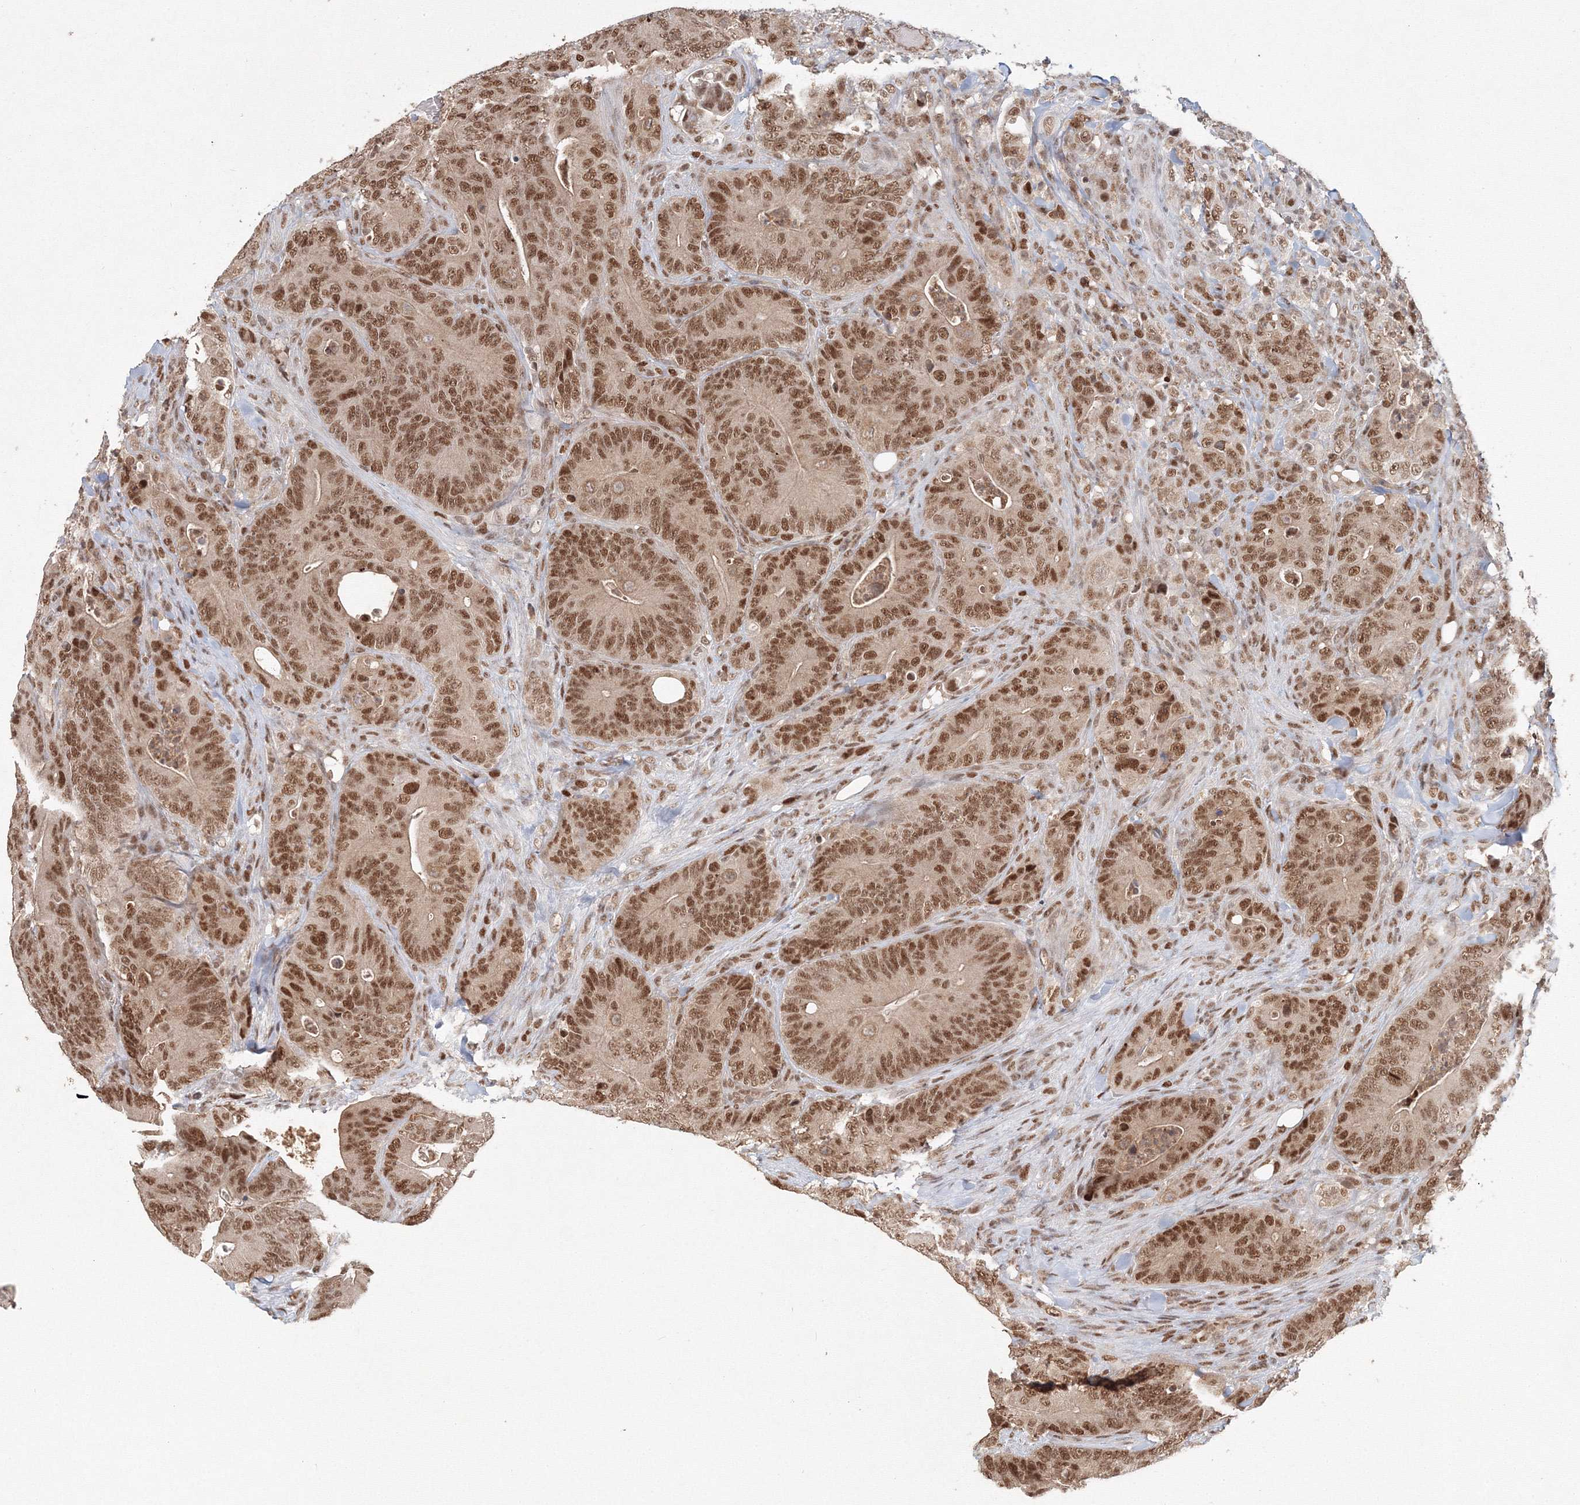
{"staining": {"intensity": "moderate", "quantity": ">75%", "location": "nuclear"}, "tissue": "colorectal cancer", "cell_type": "Tumor cells", "image_type": "cancer", "snomed": [{"axis": "morphology", "description": "Normal tissue, NOS"}, {"axis": "topography", "description": "Colon"}], "caption": "Tumor cells display moderate nuclear expression in approximately >75% of cells in colorectal cancer.", "gene": "IWS1", "patient": {"sex": "female", "age": 82}}